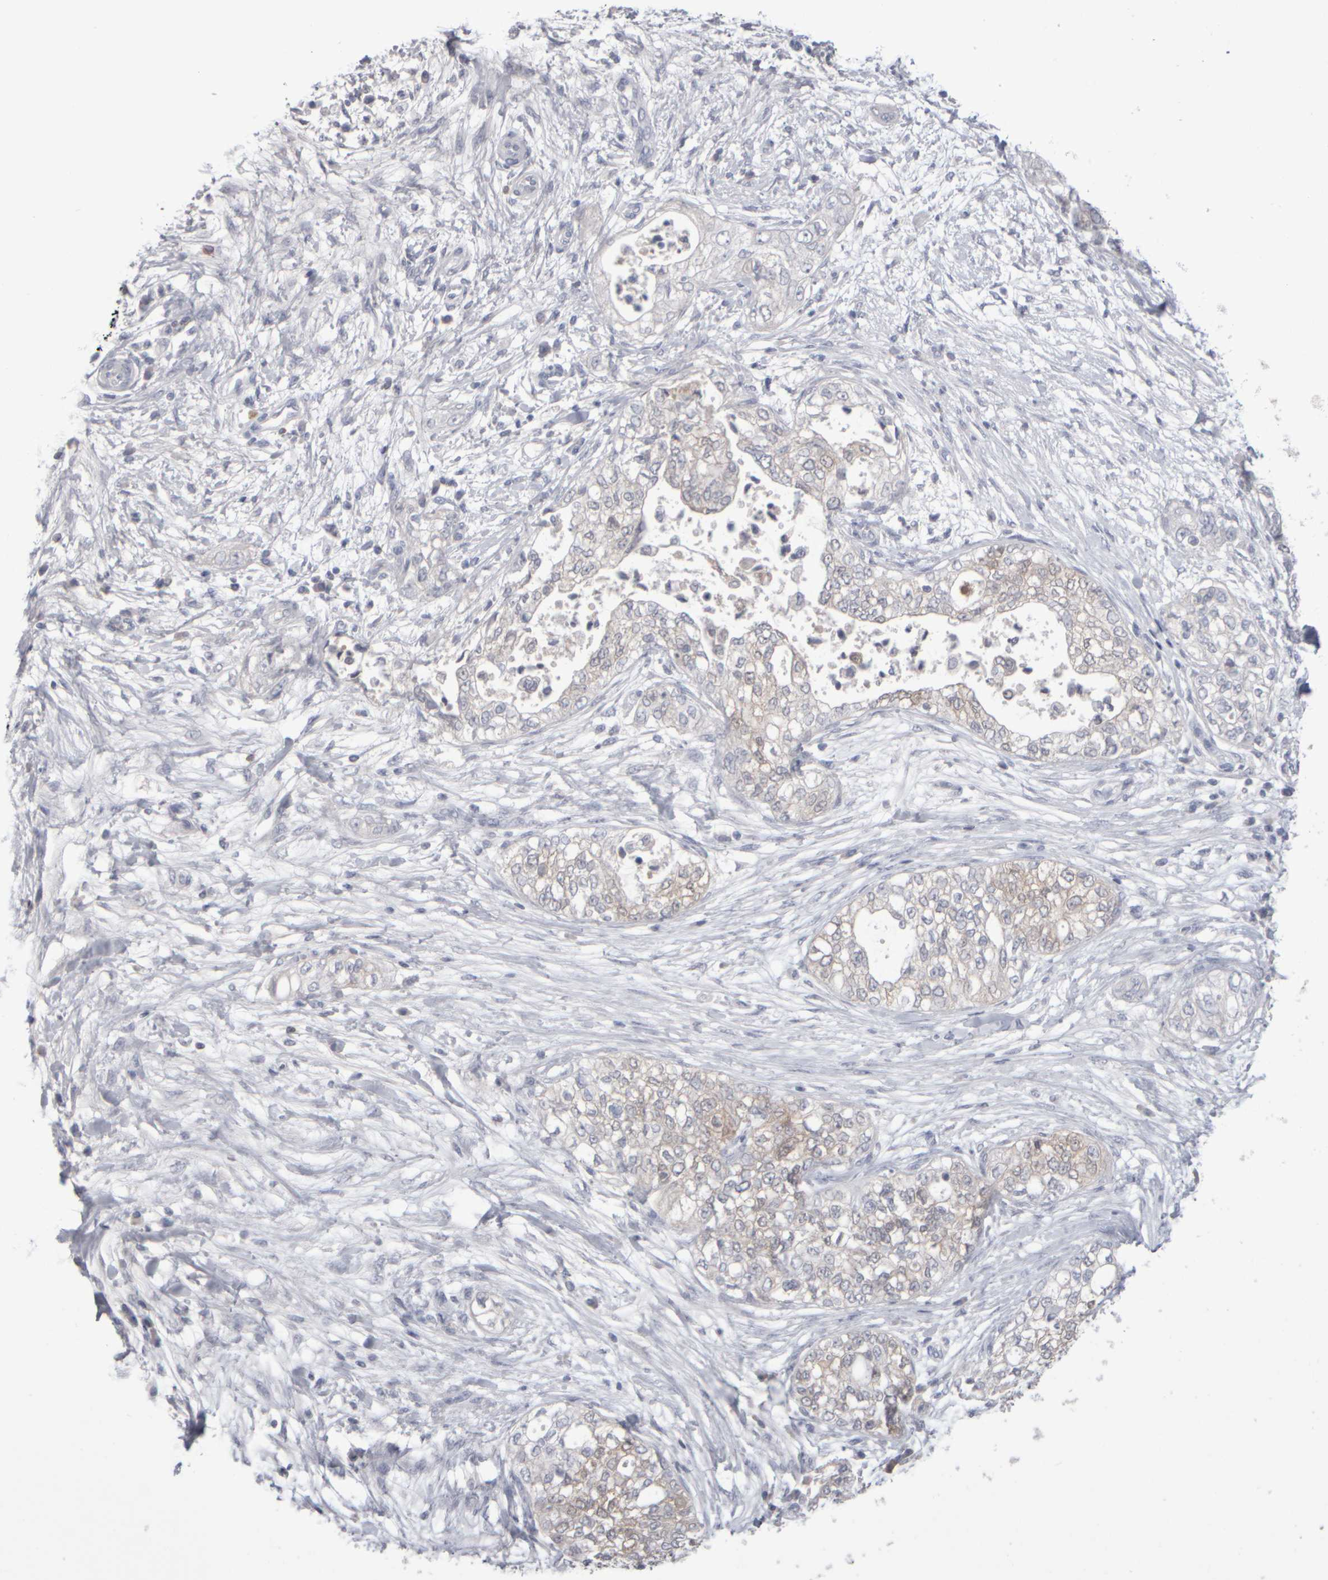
{"staining": {"intensity": "negative", "quantity": "none", "location": "none"}, "tissue": "pancreatic cancer", "cell_type": "Tumor cells", "image_type": "cancer", "snomed": [{"axis": "morphology", "description": "Adenocarcinoma, NOS"}, {"axis": "topography", "description": "Pancreas"}], "caption": "This is an IHC image of human pancreatic adenocarcinoma. There is no staining in tumor cells.", "gene": "EPHX2", "patient": {"sex": "male", "age": 72}}